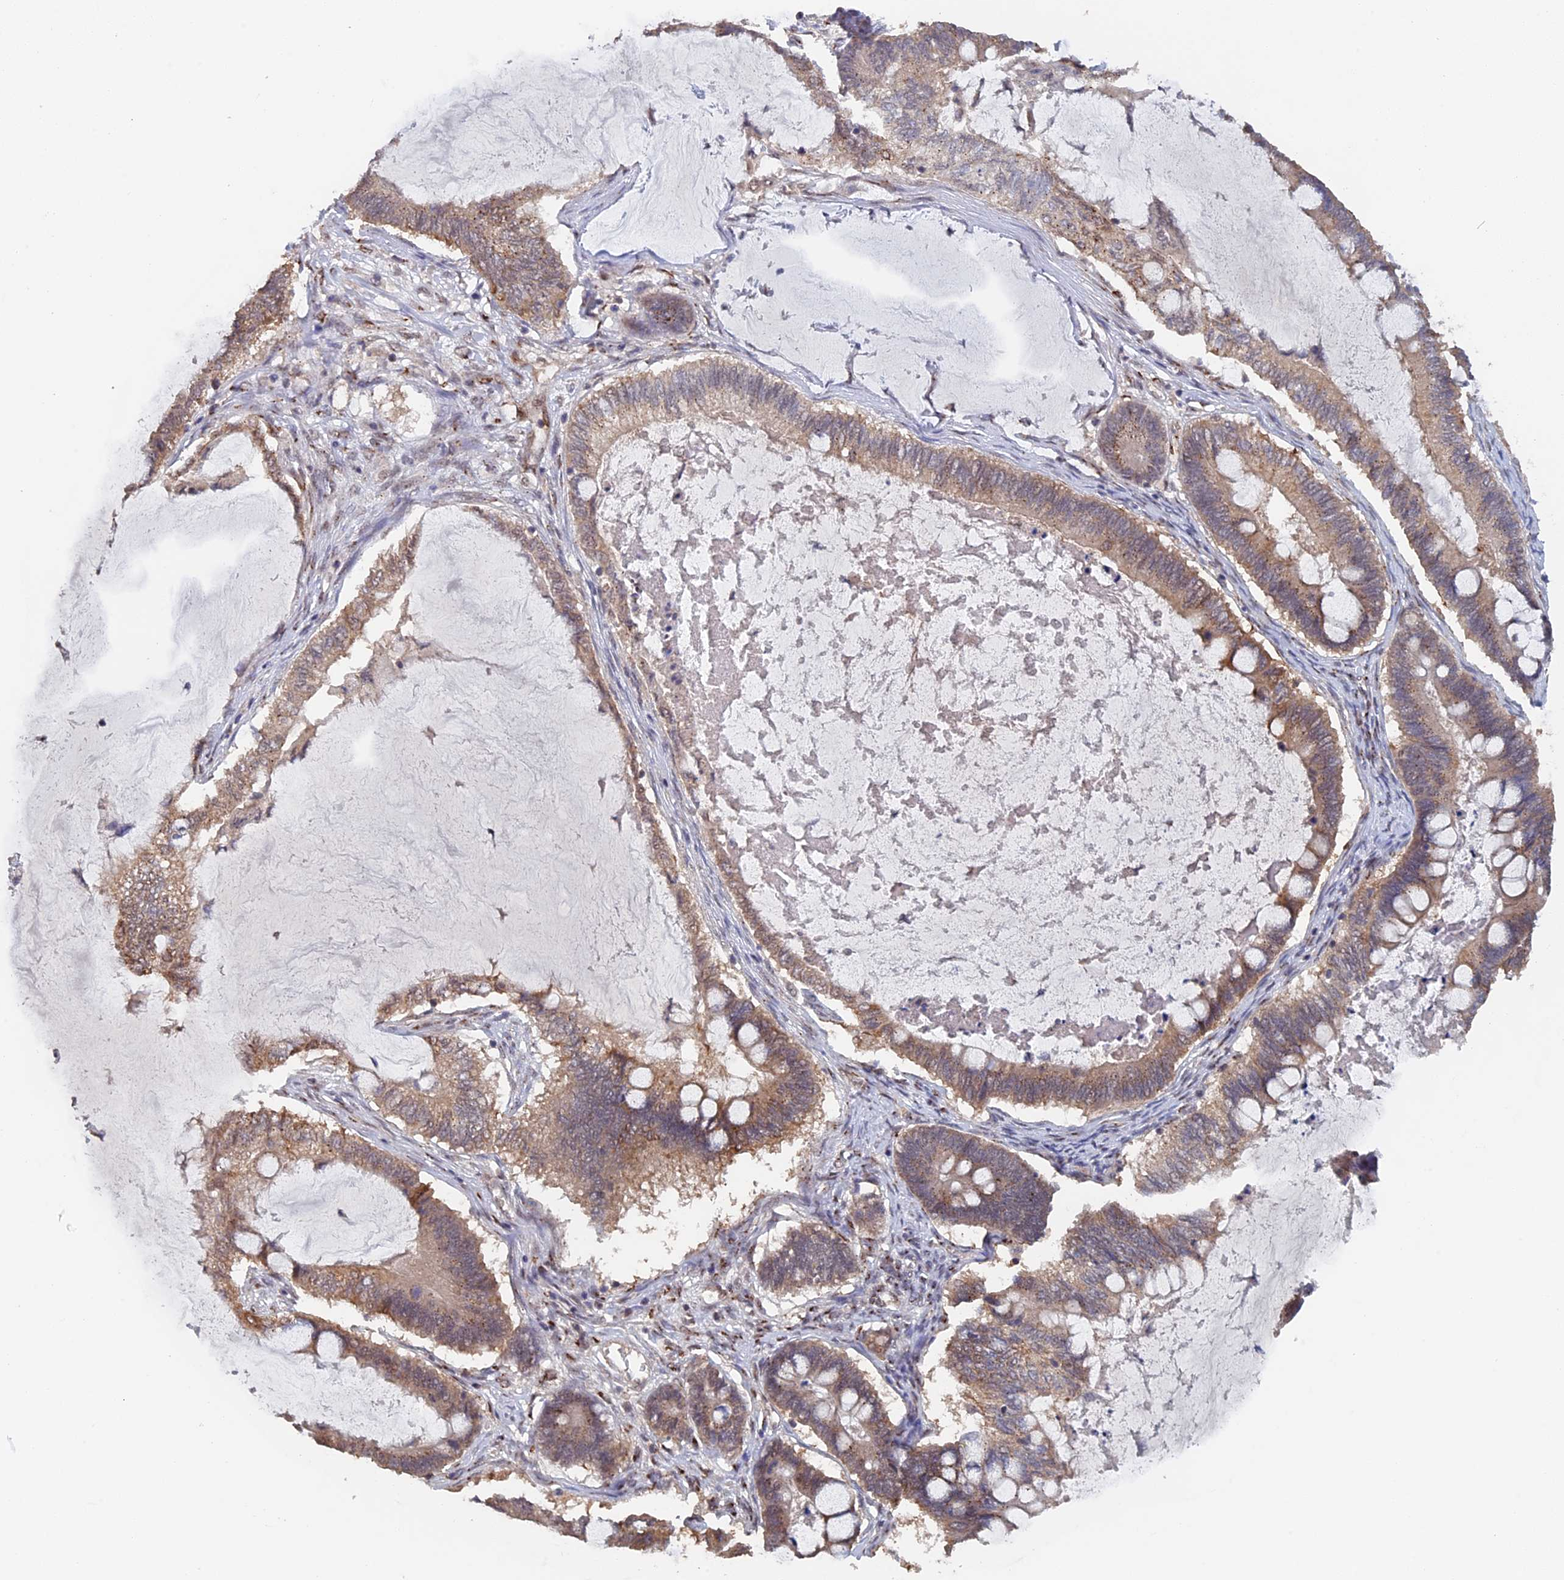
{"staining": {"intensity": "moderate", "quantity": ">75%", "location": "cytoplasmic/membranous"}, "tissue": "ovarian cancer", "cell_type": "Tumor cells", "image_type": "cancer", "snomed": [{"axis": "morphology", "description": "Cystadenocarcinoma, mucinous, NOS"}, {"axis": "topography", "description": "Ovary"}], "caption": "Moderate cytoplasmic/membranous staining is appreciated in approximately >75% of tumor cells in ovarian mucinous cystadenocarcinoma. (IHC, brightfield microscopy, high magnification).", "gene": "PIGQ", "patient": {"sex": "female", "age": 61}}